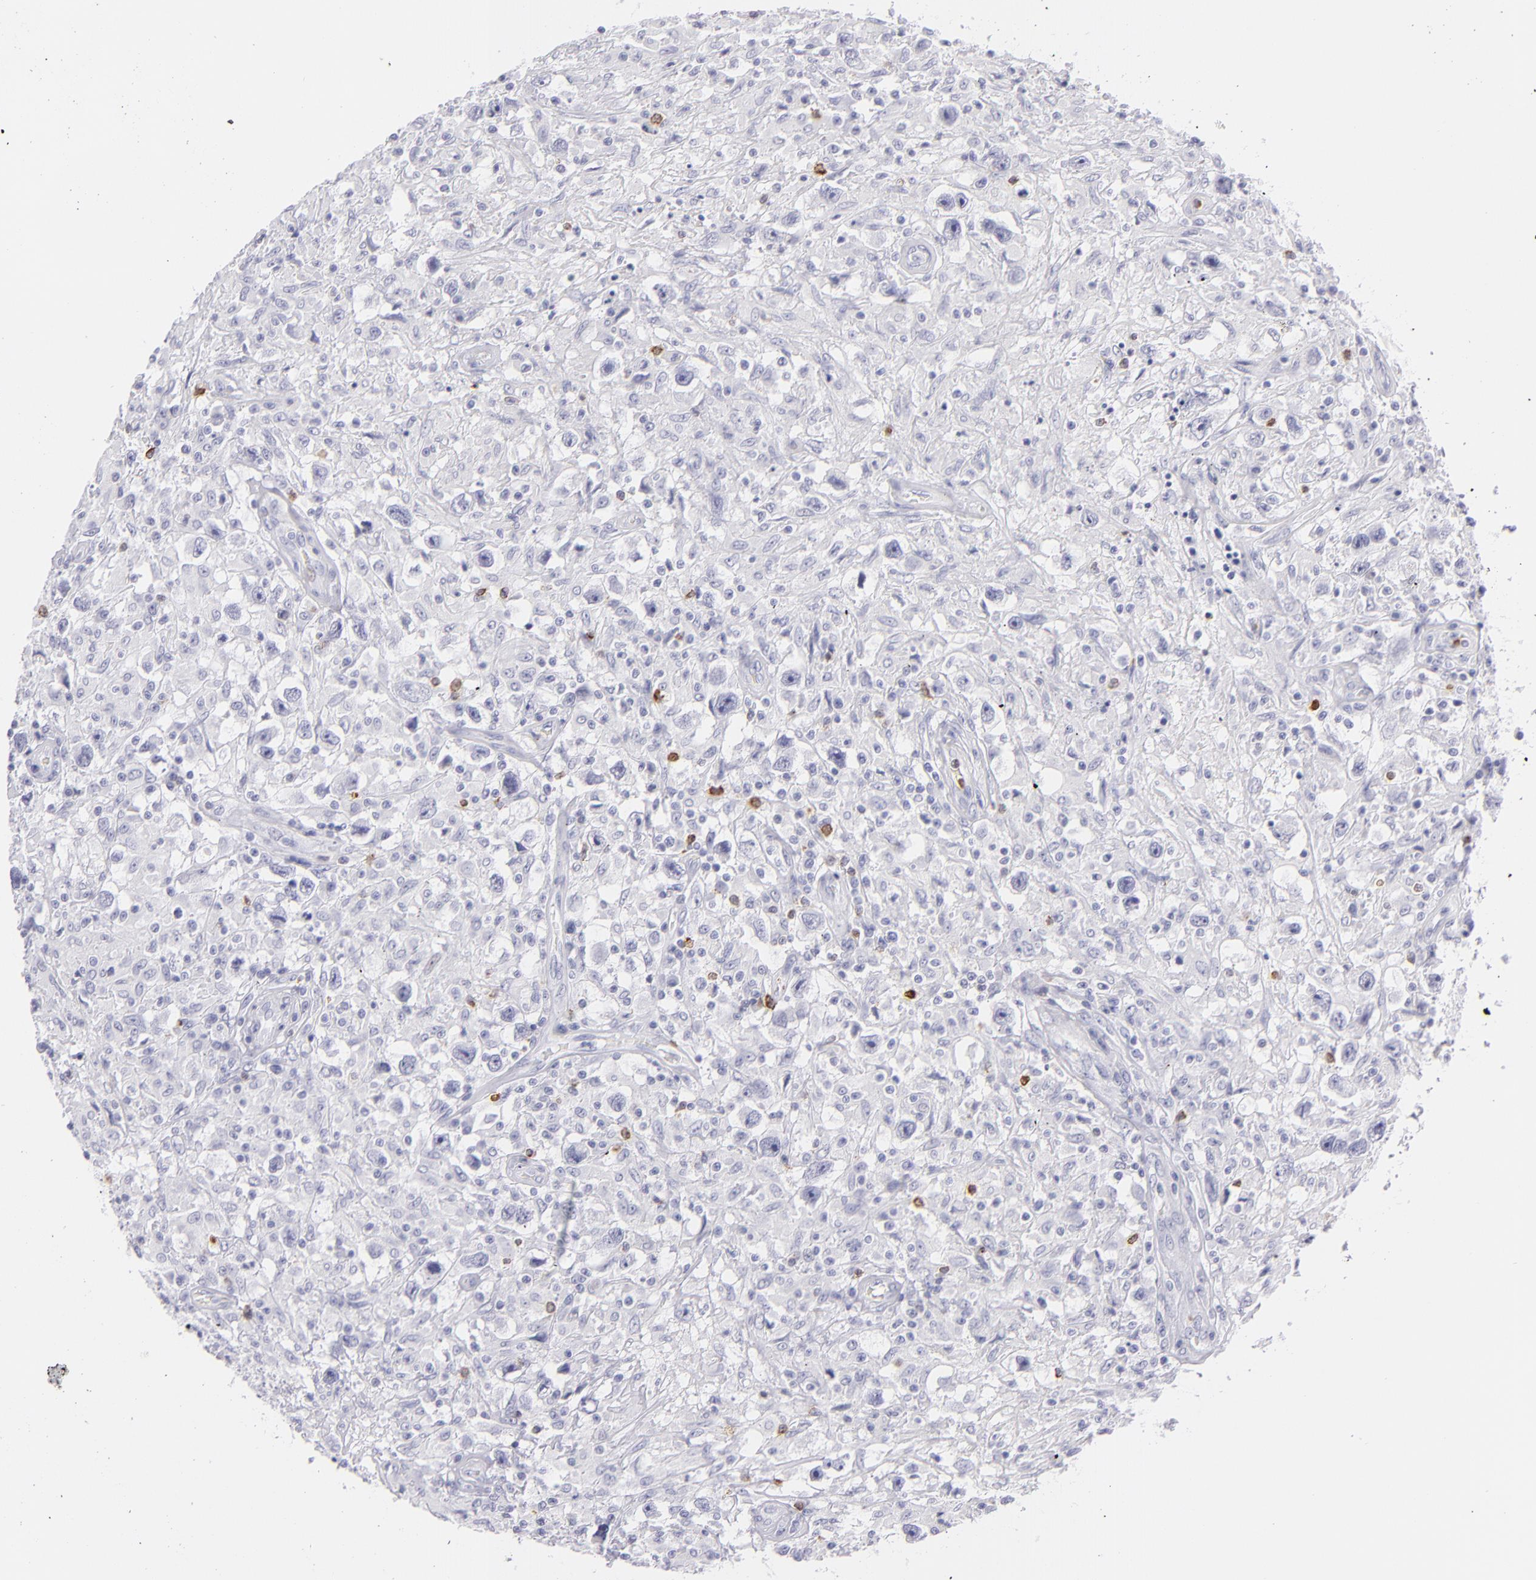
{"staining": {"intensity": "negative", "quantity": "none", "location": "none"}, "tissue": "testis cancer", "cell_type": "Tumor cells", "image_type": "cancer", "snomed": [{"axis": "morphology", "description": "Seminoma, NOS"}, {"axis": "topography", "description": "Testis"}], "caption": "IHC histopathology image of human testis cancer stained for a protein (brown), which reveals no expression in tumor cells. The staining was performed using DAB (3,3'-diaminobenzidine) to visualize the protein expression in brown, while the nuclei were stained in blue with hematoxylin (Magnification: 20x).", "gene": "PRF1", "patient": {"sex": "male", "age": 34}}